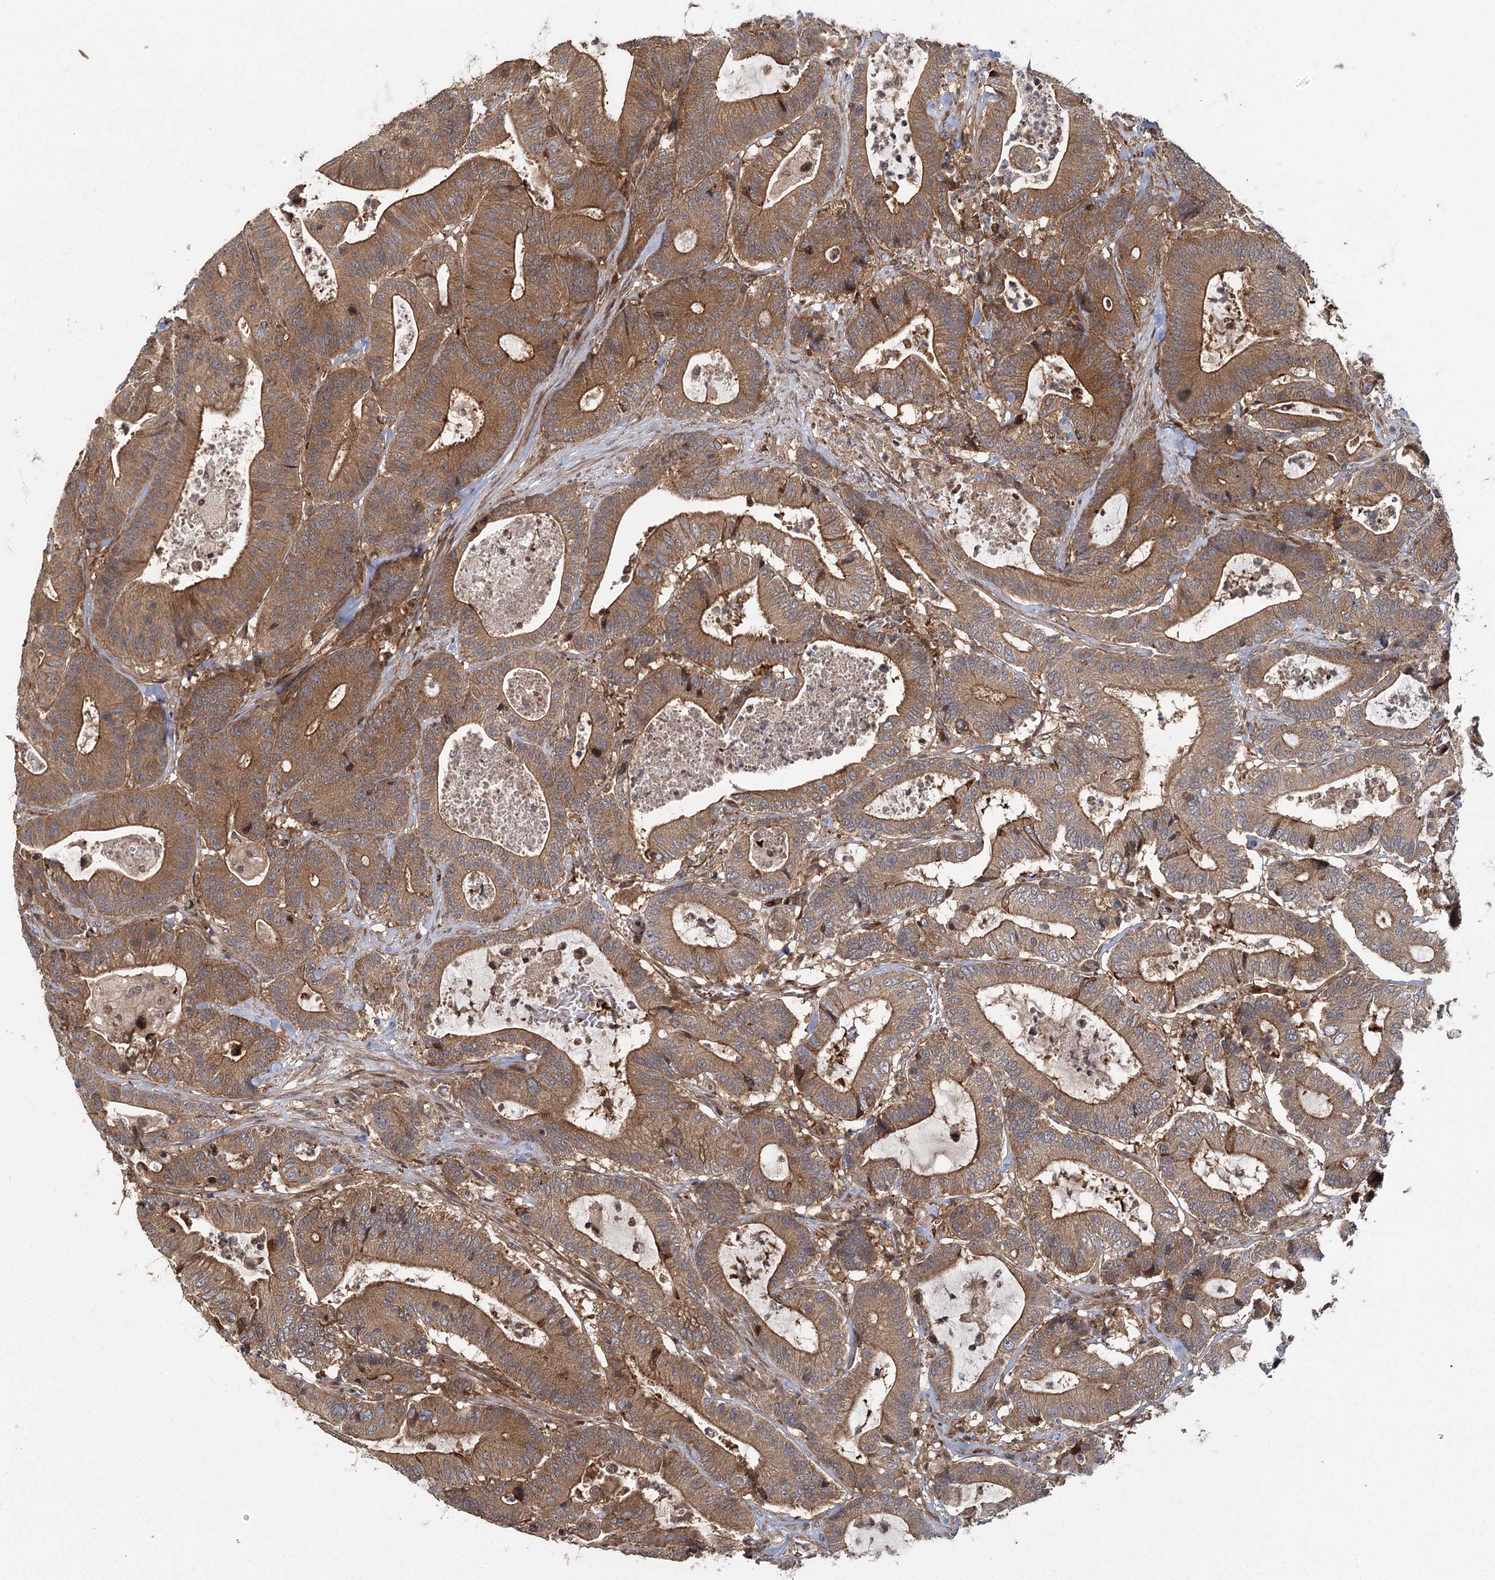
{"staining": {"intensity": "strong", "quantity": ">75%", "location": "cytoplasmic/membranous"}, "tissue": "colorectal cancer", "cell_type": "Tumor cells", "image_type": "cancer", "snomed": [{"axis": "morphology", "description": "Adenocarcinoma, NOS"}, {"axis": "topography", "description": "Colon"}], "caption": "Immunohistochemistry (IHC) photomicrograph of adenocarcinoma (colorectal) stained for a protein (brown), which reveals high levels of strong cytoplasmic/membranous expression in about >75% of tumor cells.", "gene": "RAPGEF6", "patient": {"sex": "female", "age": 84}}